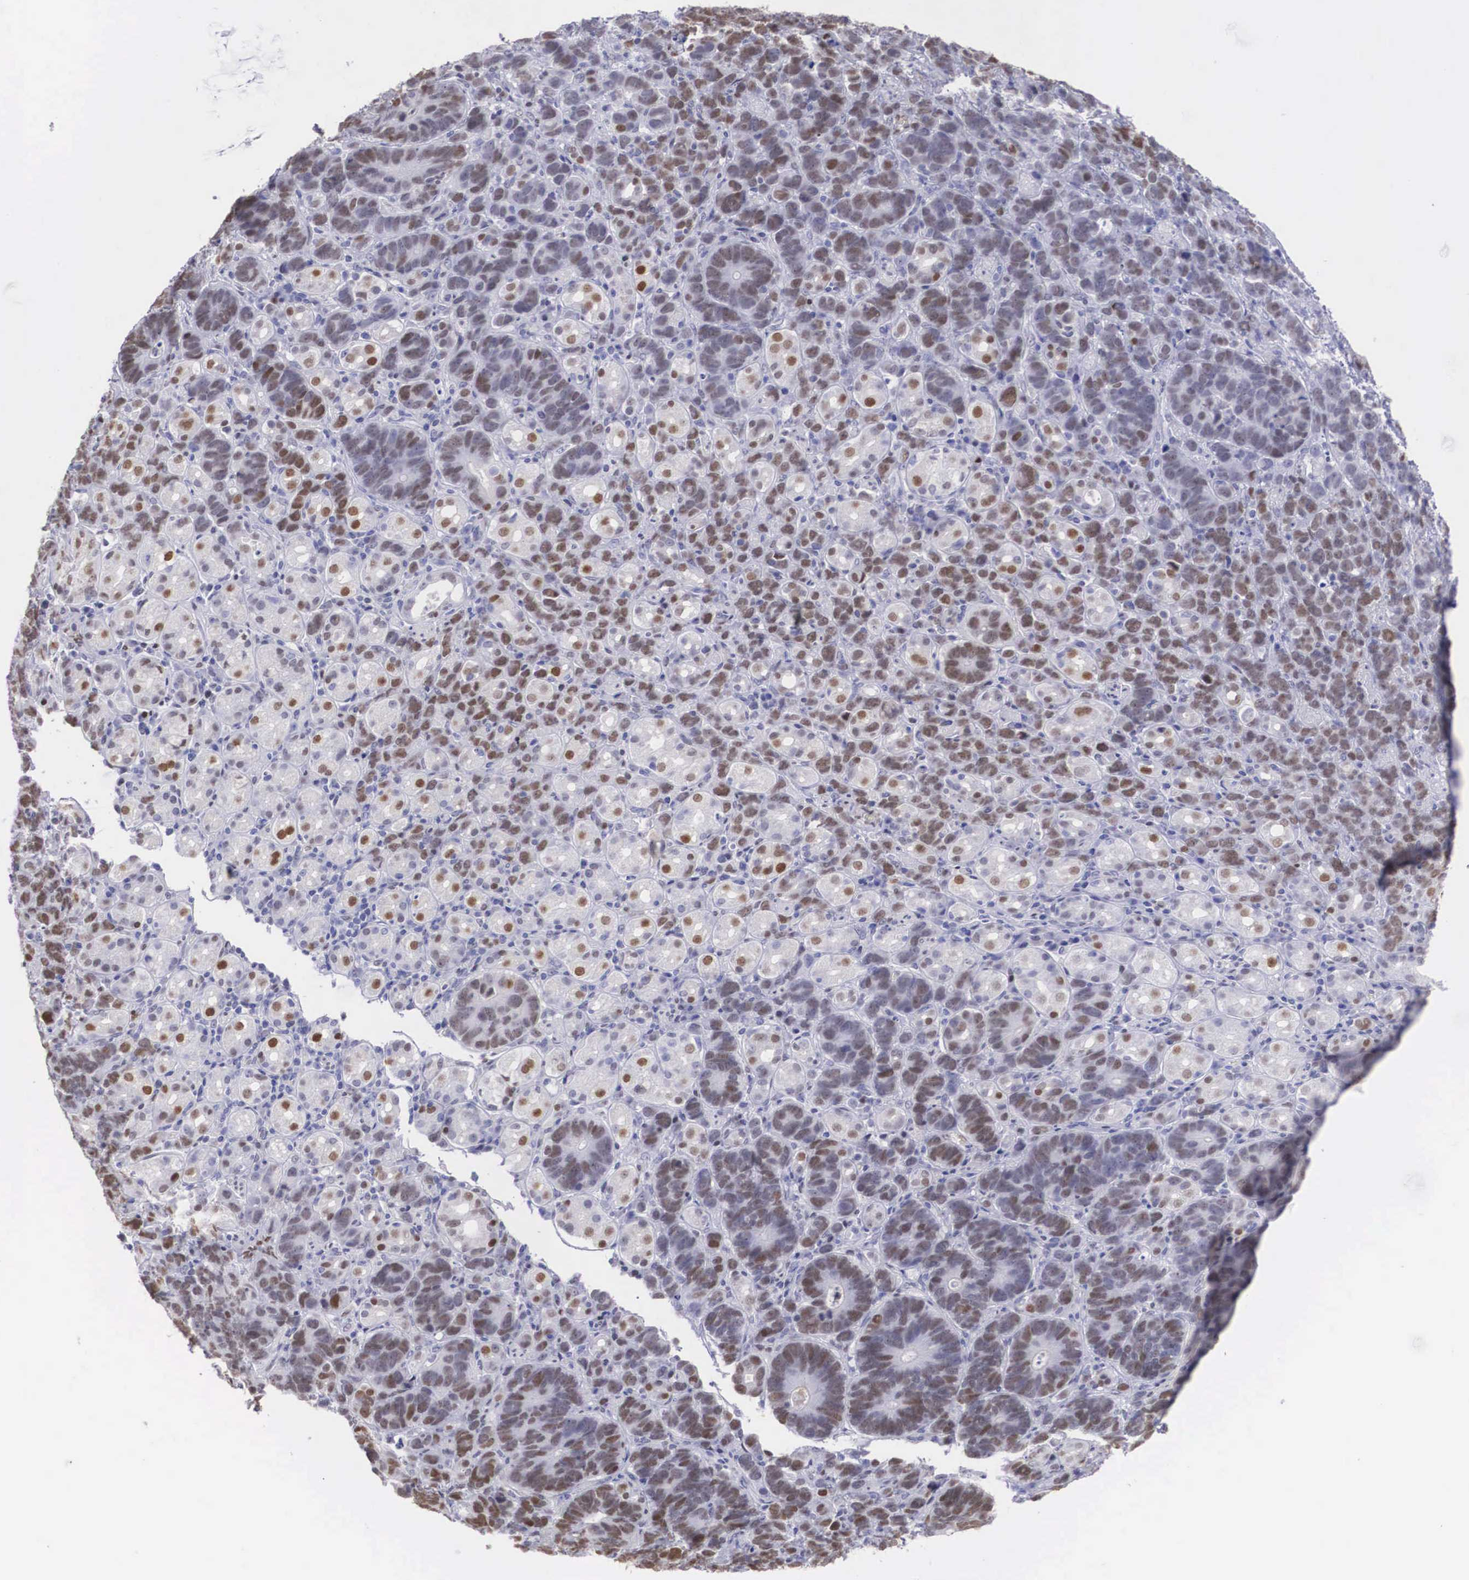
{"staining": {"intensity": "moderate", "quantity": "25%-75%", "location": "nuclear"}, "tissue": "stomach cancer", "cell_type": "Tumor cells", "image_type": "cancer", "snomed": [{"axis": "morphology", "description": "Adenocarcinoma, NOS"}, {"axis": "topography", "description": "Stomach, upper"}], "caption": "A medium amount of moderate nuclear expression is present in about 25%-75% of tumor cells in stomach adenocarcinoma tissue.", "gene": "HMGN5", "patient": {"sex": "male", "age": 71}}